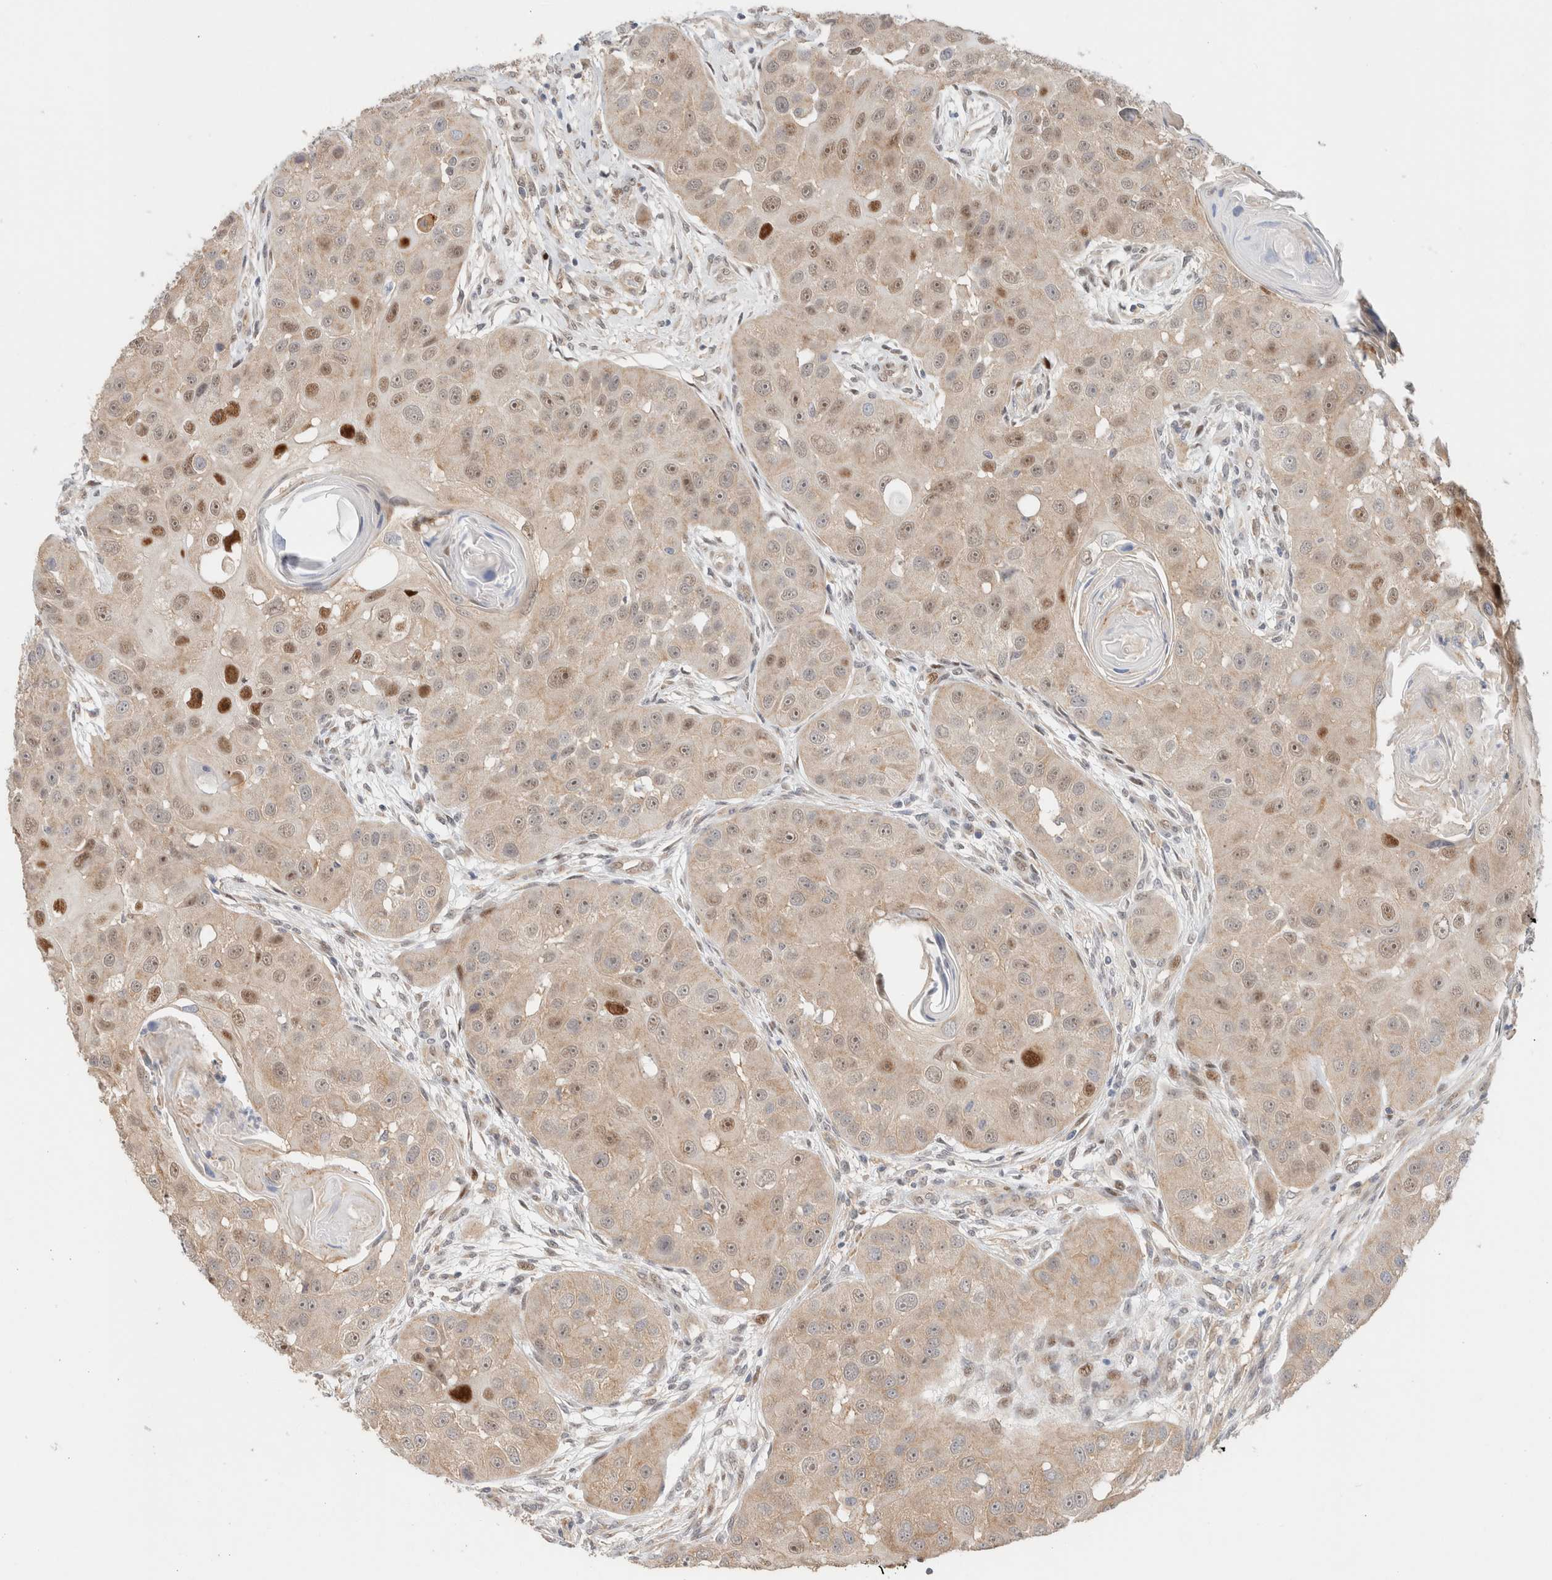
{"staining": {"intensity": "strong", "quantity": "<25%", "location": "nuclear"}, "tissue": "head and neck cancer", "cell_type": "Tumor cells", "image_type": "cancer", "snomed": [{"axis": "morphology", "description": "Normal tissue, NOS"}, {"axis": "morphology", "description": "Squamous cell carcinoma, NOS"}, {"axis": "topography", "description": "Skeletal muscle"}, {"axis": "topography", "description": "Head-Neck"}], "caption": "Head and neck cancer stained with immunohistochemistry displays strong nuclear positivity in approximately <25% of tumor cells.", "gene": "ID3", "patient": {"sex": "male", "age": 51}}